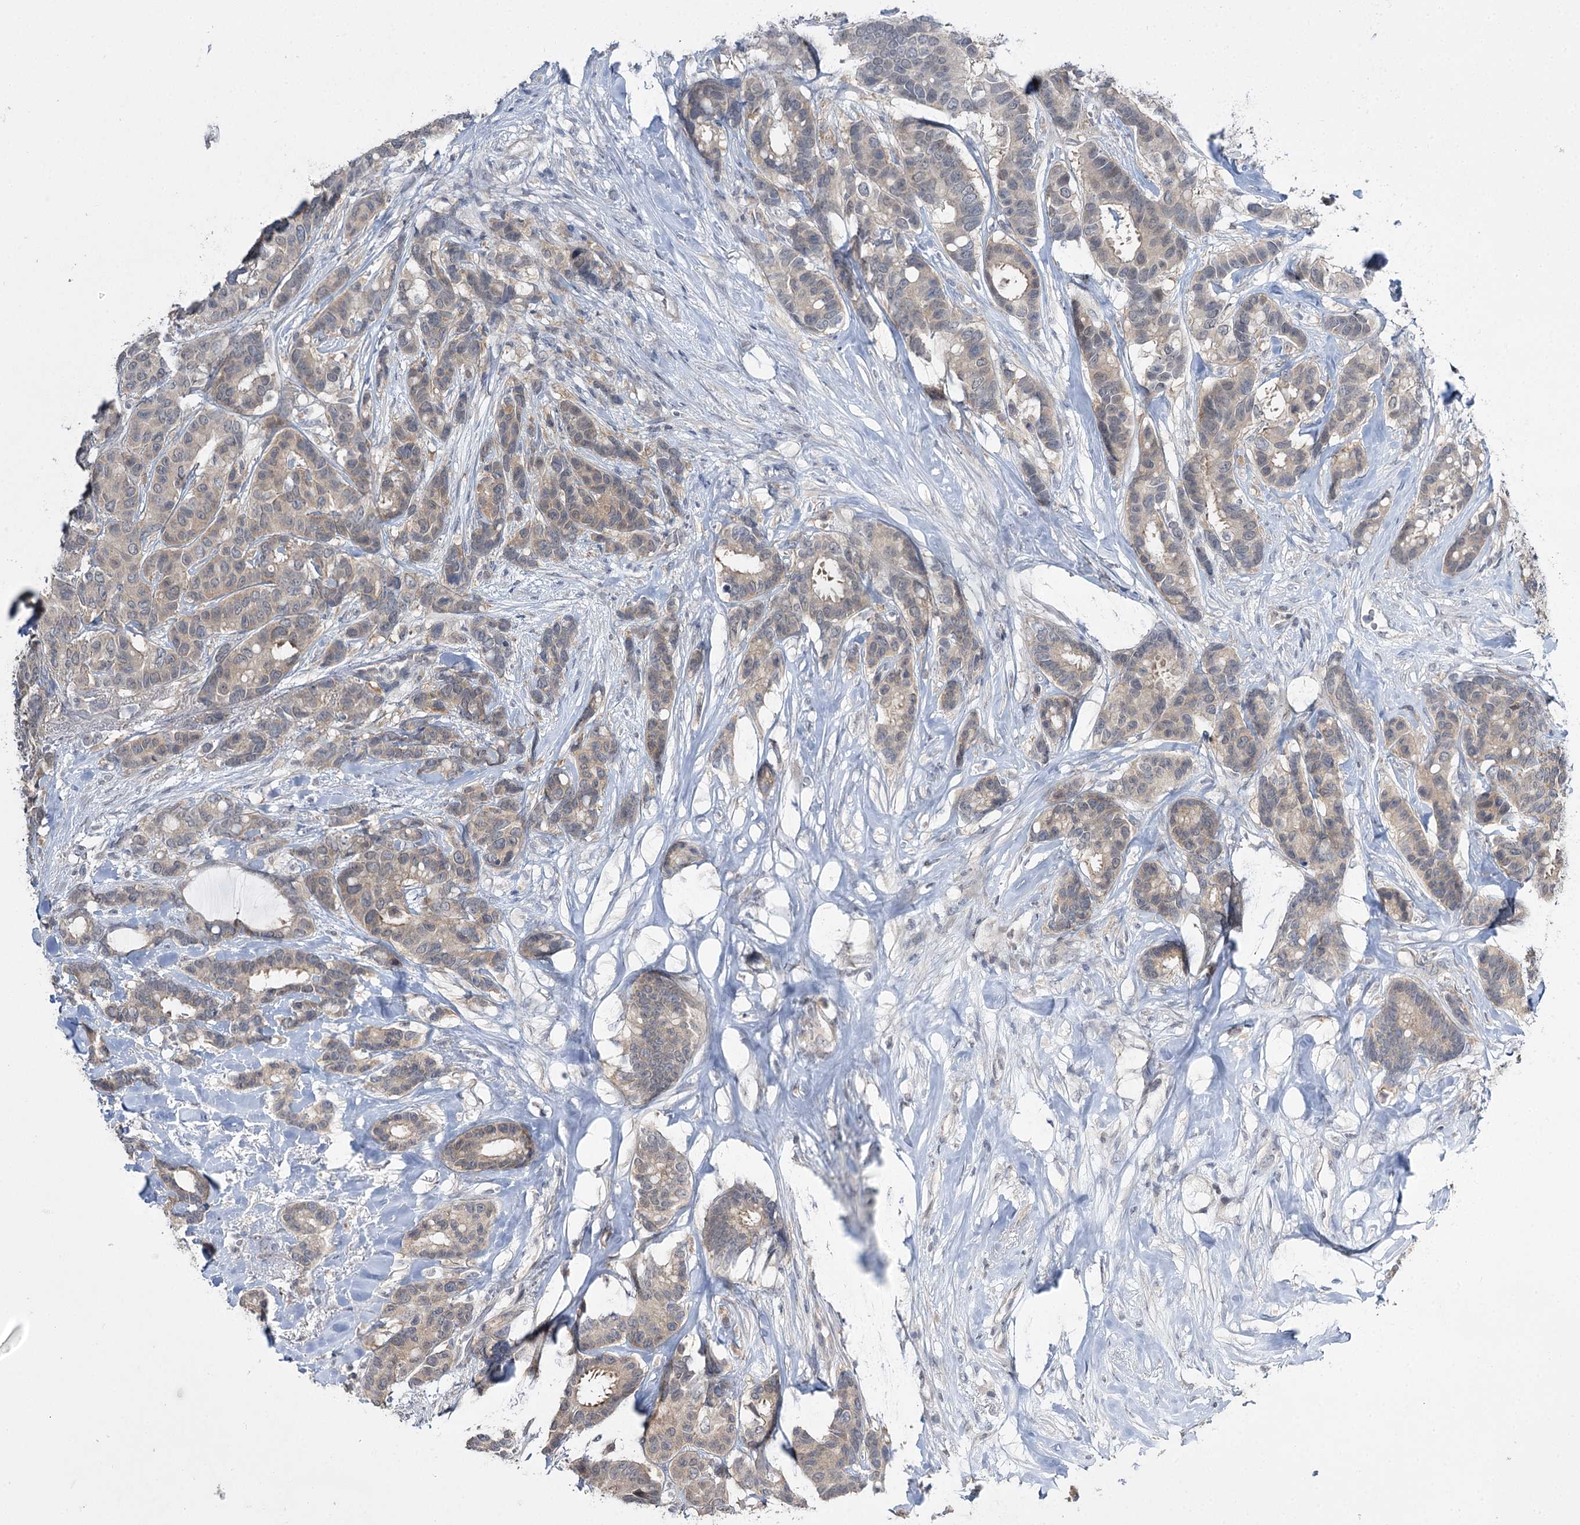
{"staining": {"intensity": "weak", "quantity": "<25%", "location": "cytoplasmic/membranous"}, "tissue": "breast cancer", "cell_type": "Tumor cells", "image_type": "cancer", "snomed": [{"axis": "morphology", "description": "Duct carcinoma"}, {"axis": "topography", "description": "Breast"}], "caption": "Tumor cells show no significant positivity in breast cancer.", "gene": "PHYHIPL", "patient": {"sex": "female", "age": 87}}